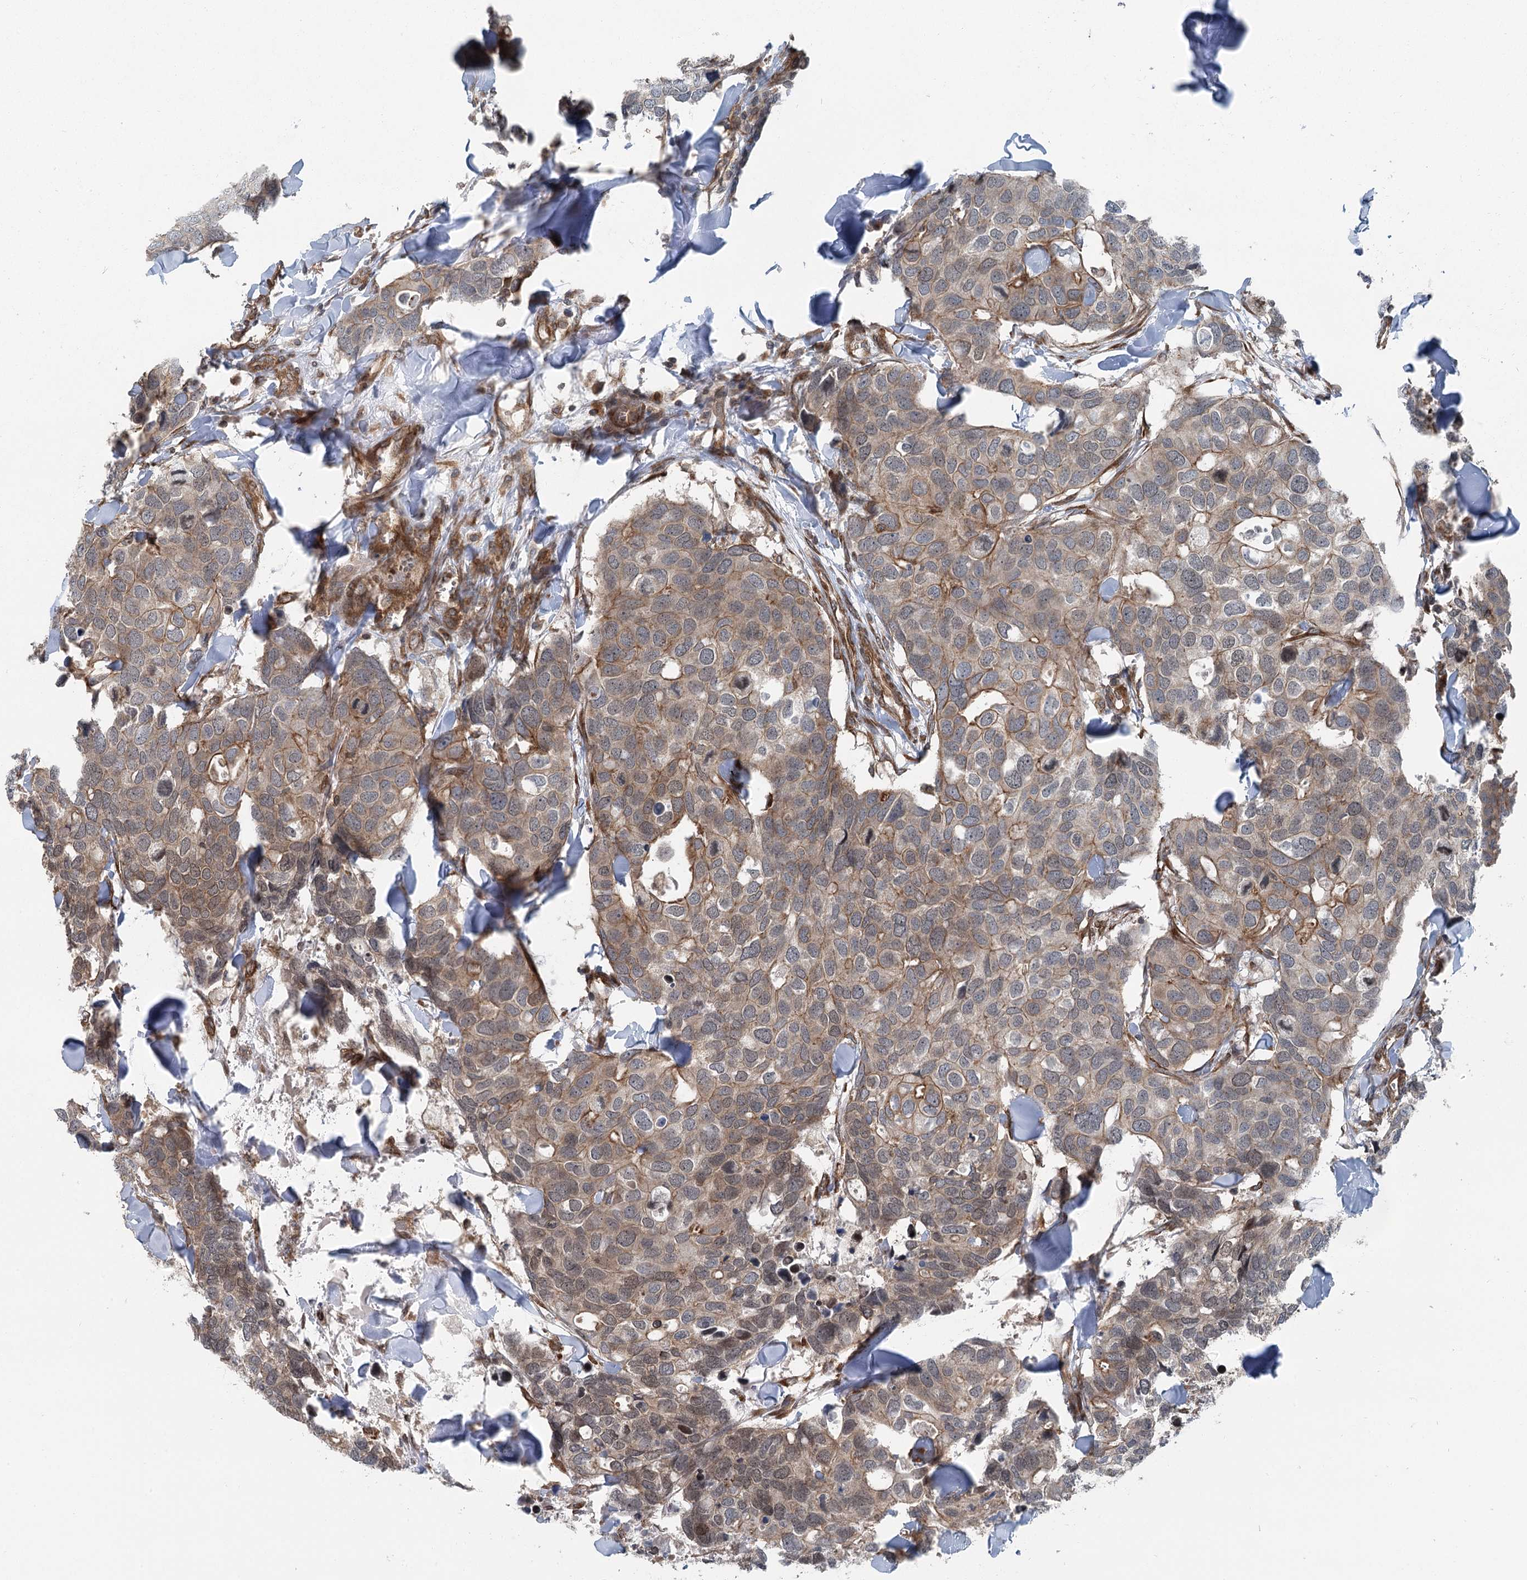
{"staining": {"intensity": "moderate", "quantity": "25%-75%", "location": "cytoplasmic/membranous"}, "tissue": "breast cancer", "cell_type": "Tumor cells", "image_type": "cancer", "snomed": [{"axis": "morphology", "description": "Duct carcinoma"}, {"axis": "topography", "description": "Breast"}], "caption": "IHC of breast cancer (infiltrating ductal carcinoma) demonstrates medium levels of moderate cytoplasmic/membranous expression in about 25%-75% of tumor cells. (Stains: DAB (3,3'-diaminobenzidine) in brown, nuclei in blue, Microscopy: brightfield microscopy at high magnification).", "gene": "IQSEC1", "patient": {"sex": "female", "age": 83}}